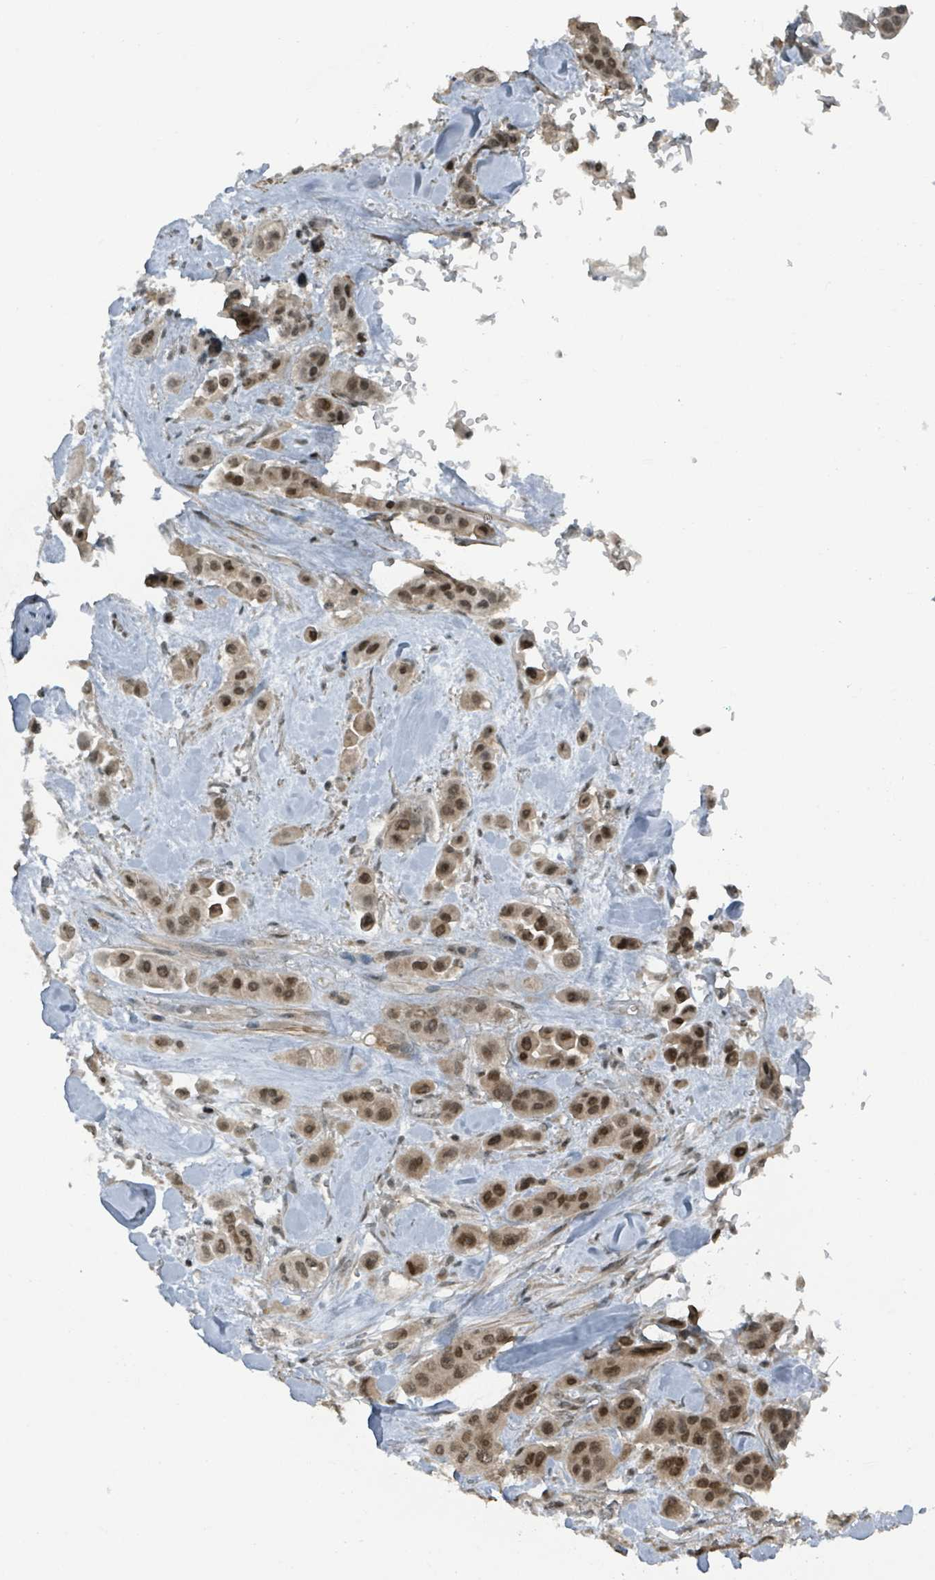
{"staining": {"intensity": "moderate", "quantity": ">75%", "location": "nuclear"}, "tissue": "skin cancer", "cell_type": "Tumor cells", "image_type": "cancer", "snomed": [{"axis": "morphology", "description": "Squamous cell carcinoma, NOS"}, {"axis": "topography", "description": "Skin"}], "caption": "This micrograph displays immunohistochemistry staining of human skin cancer (squamous cell carcinoma), with medium moderate nuclear staining in approximately >75% of tumor cells.", "gene": "PHIP", "patient": {"sex": "male", "age": 67}}